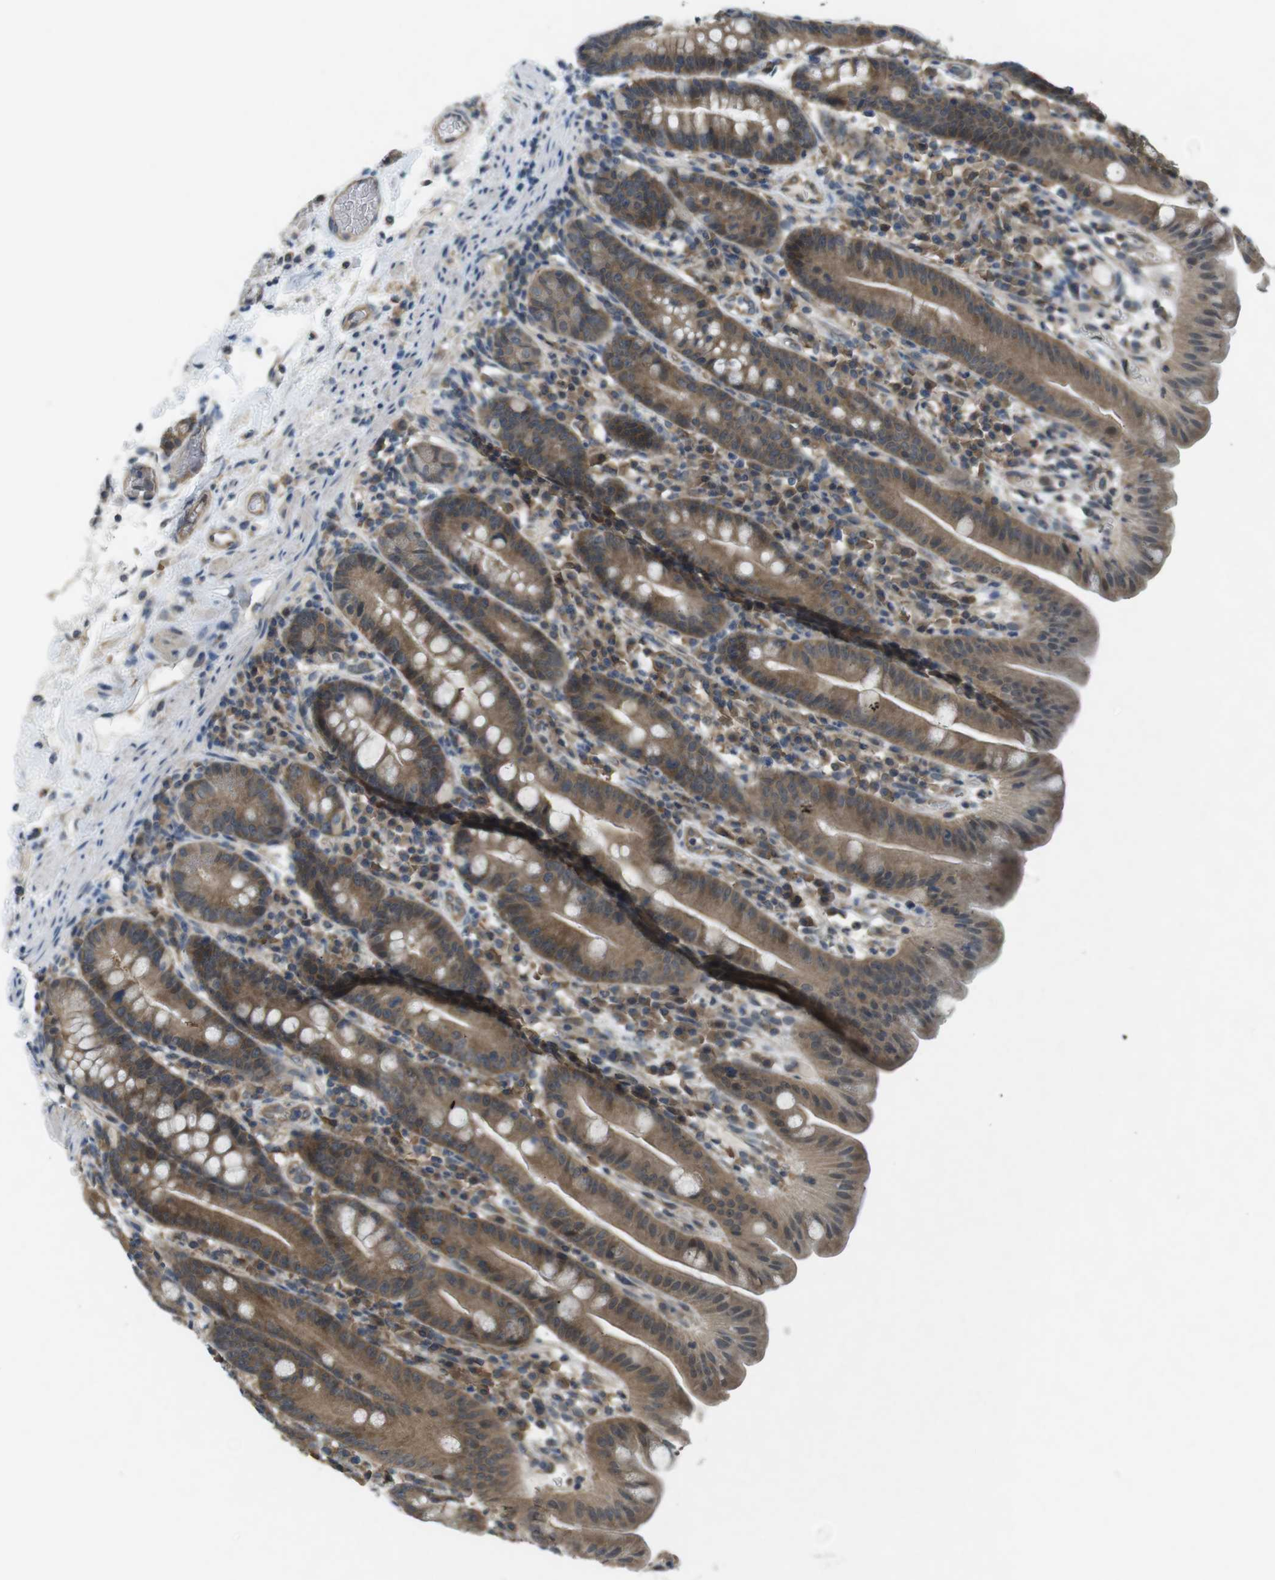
{"staining": {"intensity": "moderate", "quantity": ">75%", "location": "cytoplasmic/membranous"}, "tissue": "duodenum", "cell_type": "Glandular cells", "image_type": "normal", "snomed": [{"axis": "morphology", "description": "Normal tissue, NOS"}, {"axis": "topography", "description": "Duodenum"}], "caption": "A brown stain highlights moderate cytoplasmic/membranous expression of a protein in glandular cells of benign human duodenum.", "gene": "SUGT1", "patient": {"sex": "male", "age": 50}}